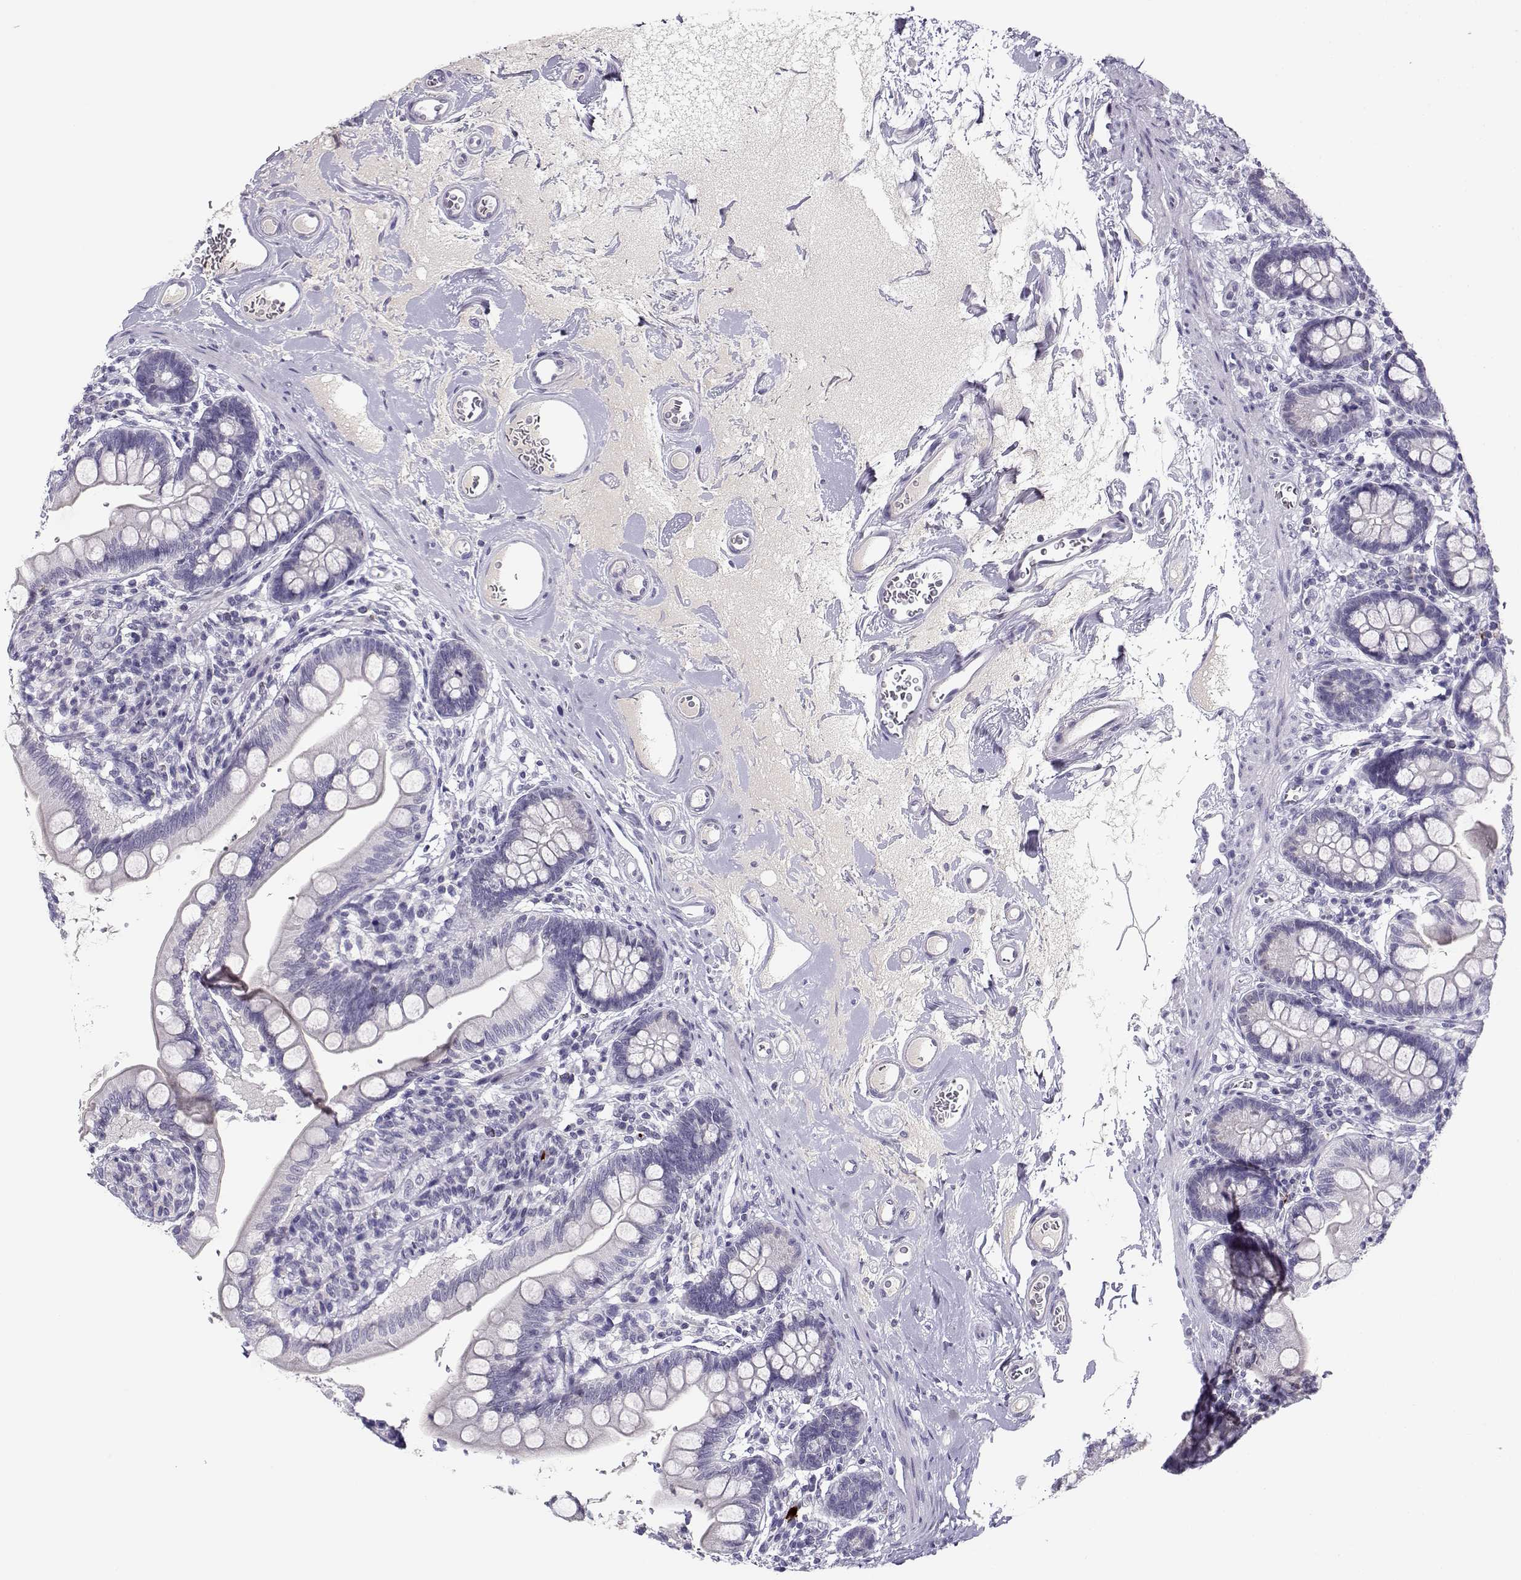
{"staining": {"intensity": "negative", "quantity": "none", "location": "none"}, "tissue": "small intestine", "cell_type": "Glandular cells", "image_type": "normal", "snomed": [{"axis": "morphology", "description": "Normal tissue, NOS"}, {"axis": "topography", "description": "Small intestine"}], "caption": "IHC image of unremarkable small intestine: small intestine stained with DAB (3,3'-diaminobenzidine) reveals no significant protein positivity in glandular cells.", "gene": "CFAP77", "patient": {"sex": "female", "age": 56}}